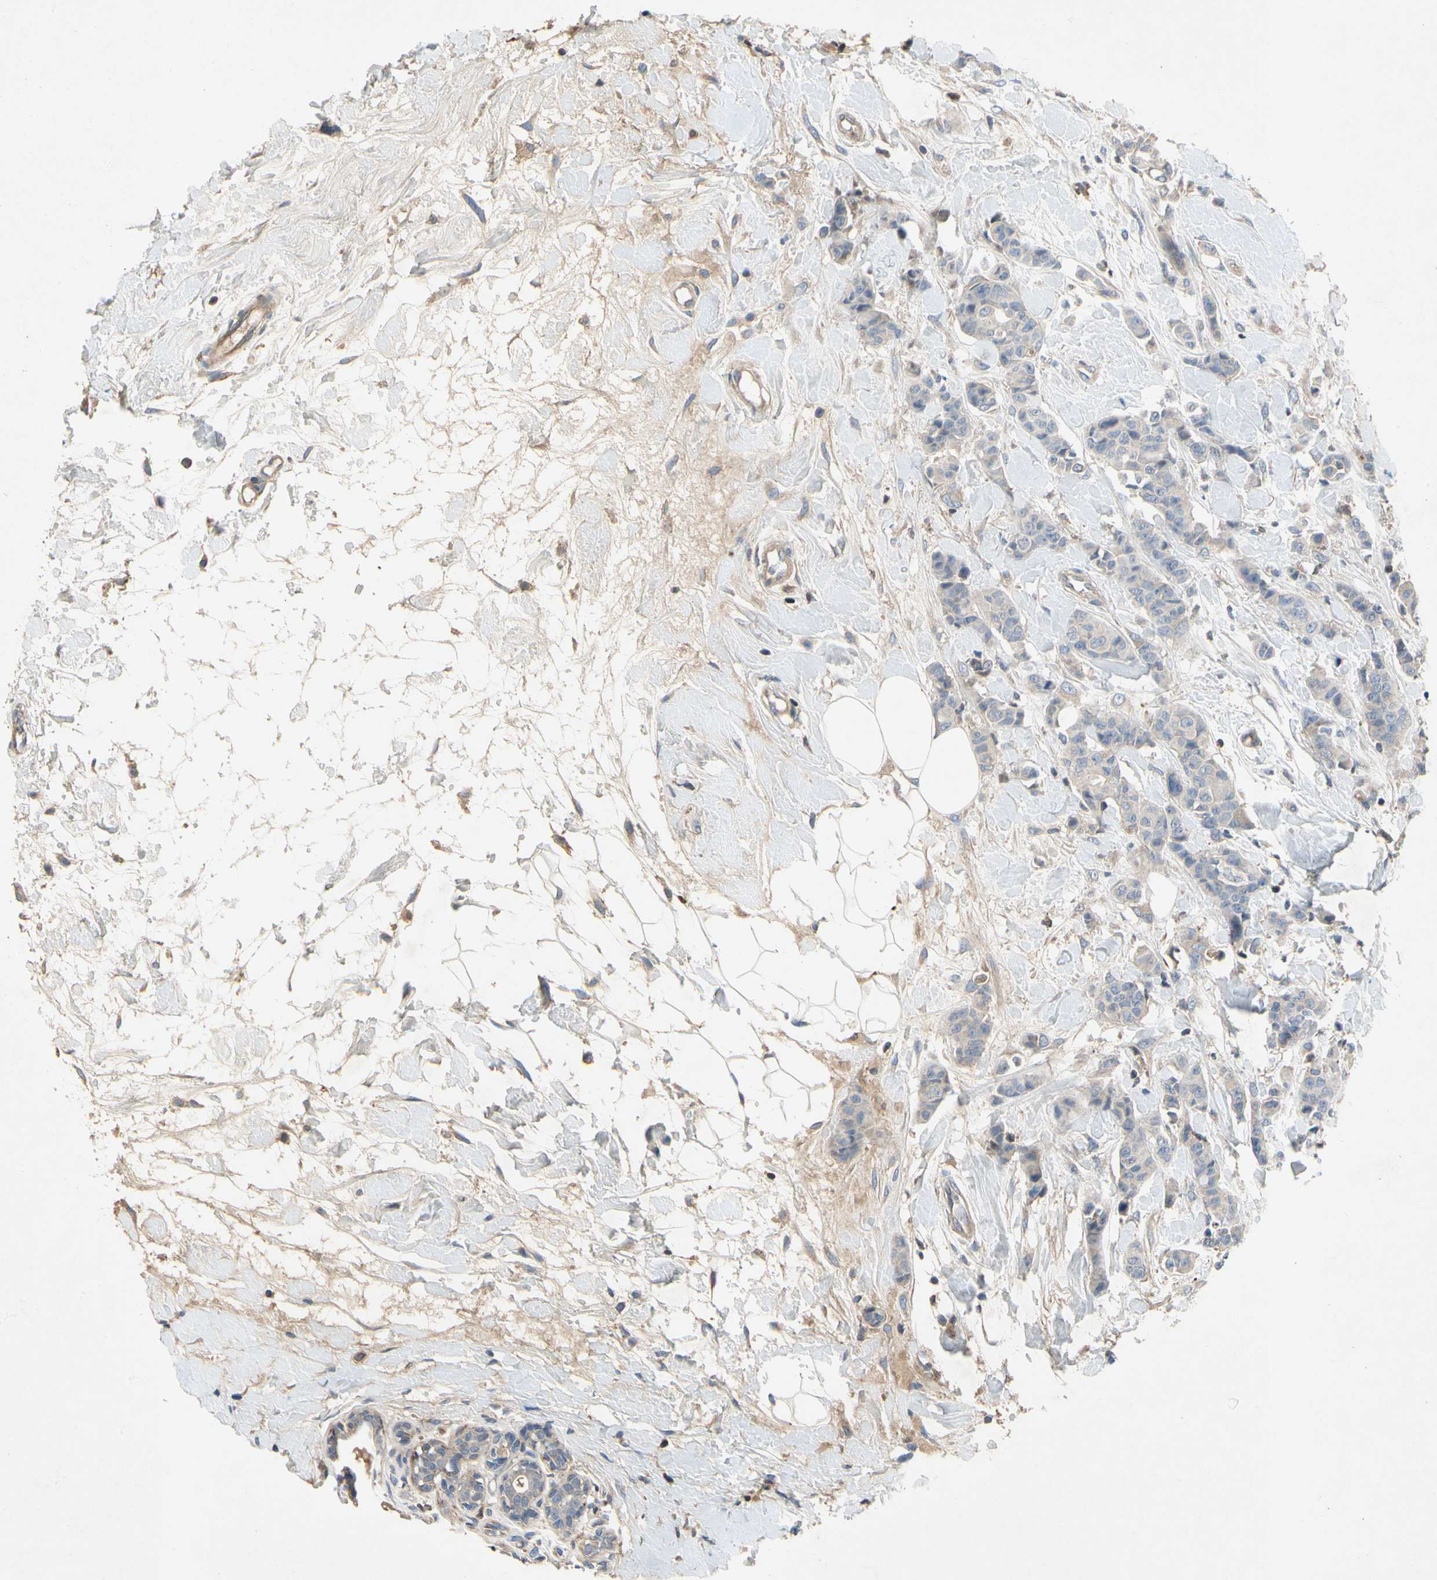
{"staining": {"intensity": "weak", "quantity": "<25%", "location": "cytoplasmic/membranous"}, "tissue": "breast cancer", "cell_type": "Tumor cells", "image_type": "cancer", "snomed": [{"axis": "morphology", "description": "Normal tissue, NOS"}, {"axis": "morphology", "description": "Duct carcinoma"}, {"axis": "topography", "description": "Breast"}], "caption": "A photomicrograph of breast cancer (invasive ductal carcinoma) stained for a protein exhibits no brown staining in tumor cells.", "gene": "CRTAC1", "patient": {"sex": "female", "age": 40}}